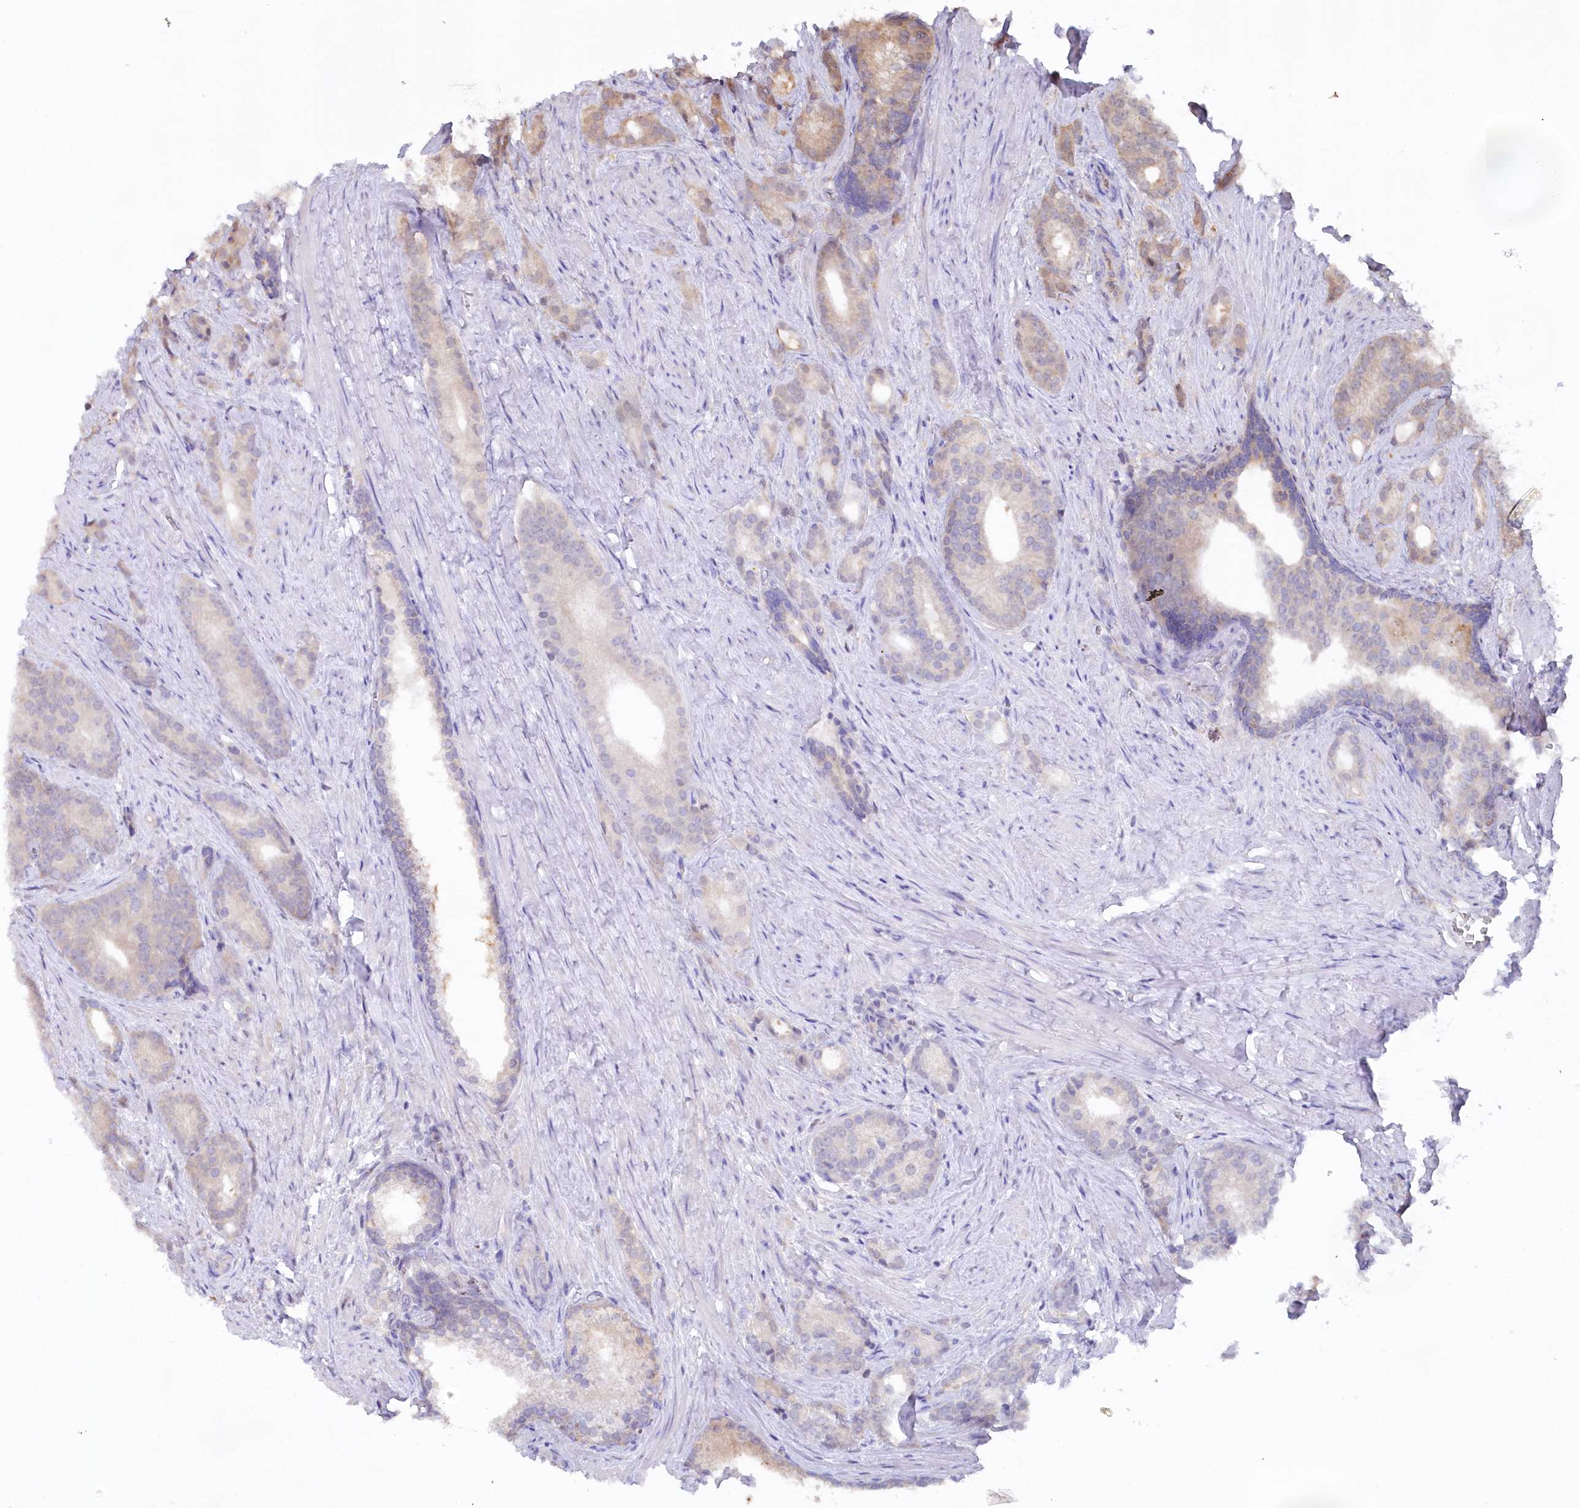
{"staining": {"intensity": "weak", "quantity": "<25%", "location": "cytoplasmic/membranous"}, "tissue": "prostate cancer", "cell_type": "Tumor cells", "image_type": "cancer", "snomed": [{"axis": "morphology", "description": "Adenocarcinoma, Low grade"}, {"axis": "topography", "description": "Prostate"}], "caption": "Tumor cells show no significant protein expression in prostate cancer (low-grade adenocarcinoma). (DAB immunohistochemistry (IHC) visualized using brightfield microscopy, high magnification).", "gene": "PSMA1", "patient": {"sex": "male", "age": 71}}